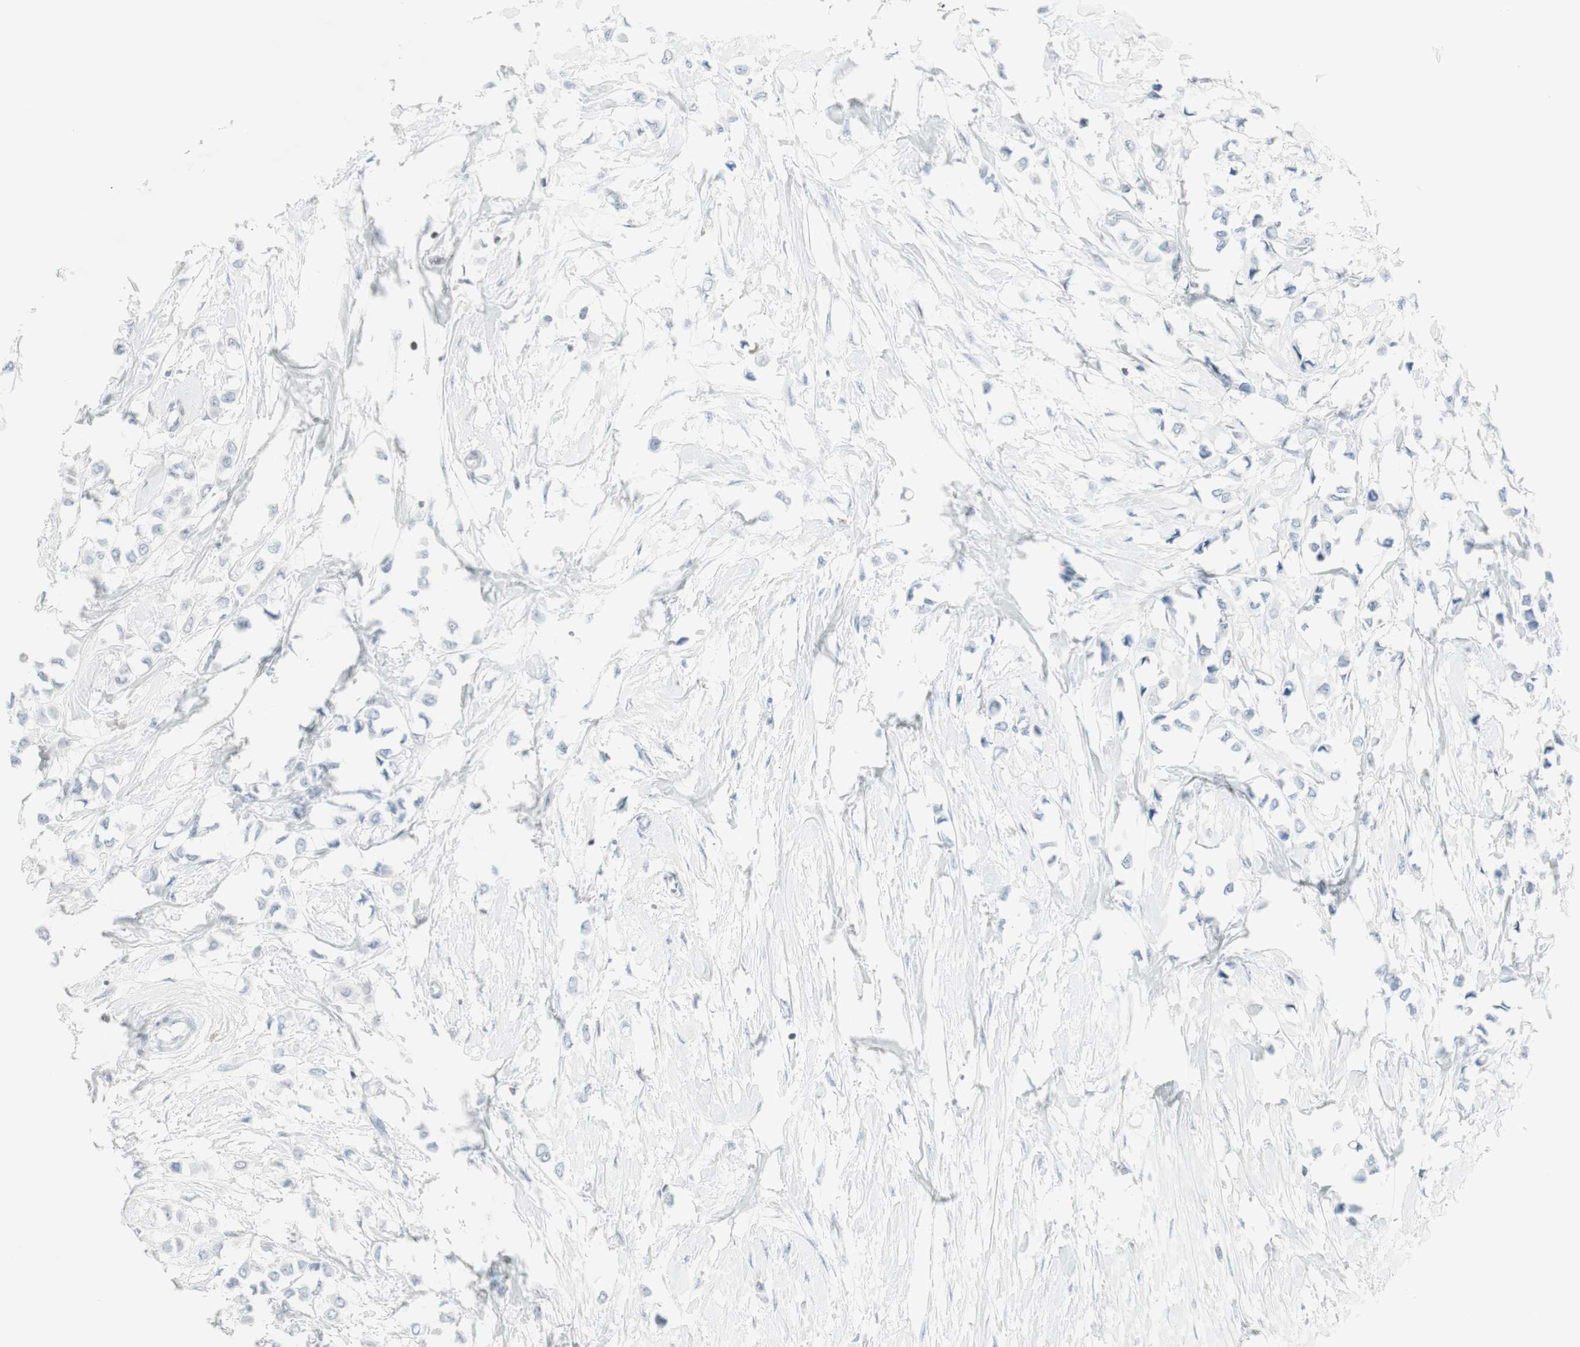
{"staining": {"intensity": "negative", "quantity": "none", "location": "none"}, "tissue": "breast cancer", "cell_type": "Tumor cells", "image_type": "cancer", "snomed": [{"axis": "morphology", "description": "Lobular carcinoma"}, {"axis": "topography", "description": "Breast"}], "caption": "A high-resolution photomicrograph shows IHC staining of breast lobular carcinoma, which exhibits no significant staining in tumor cells. (Stains: DAB (3,3'-diaminobenzidine) IHC with hematoxylin counter stain, Microscopy: brightfield microscopy at high magnification).", "gene": "NRG1", "patient": {"sex": "female", "age": 51}}